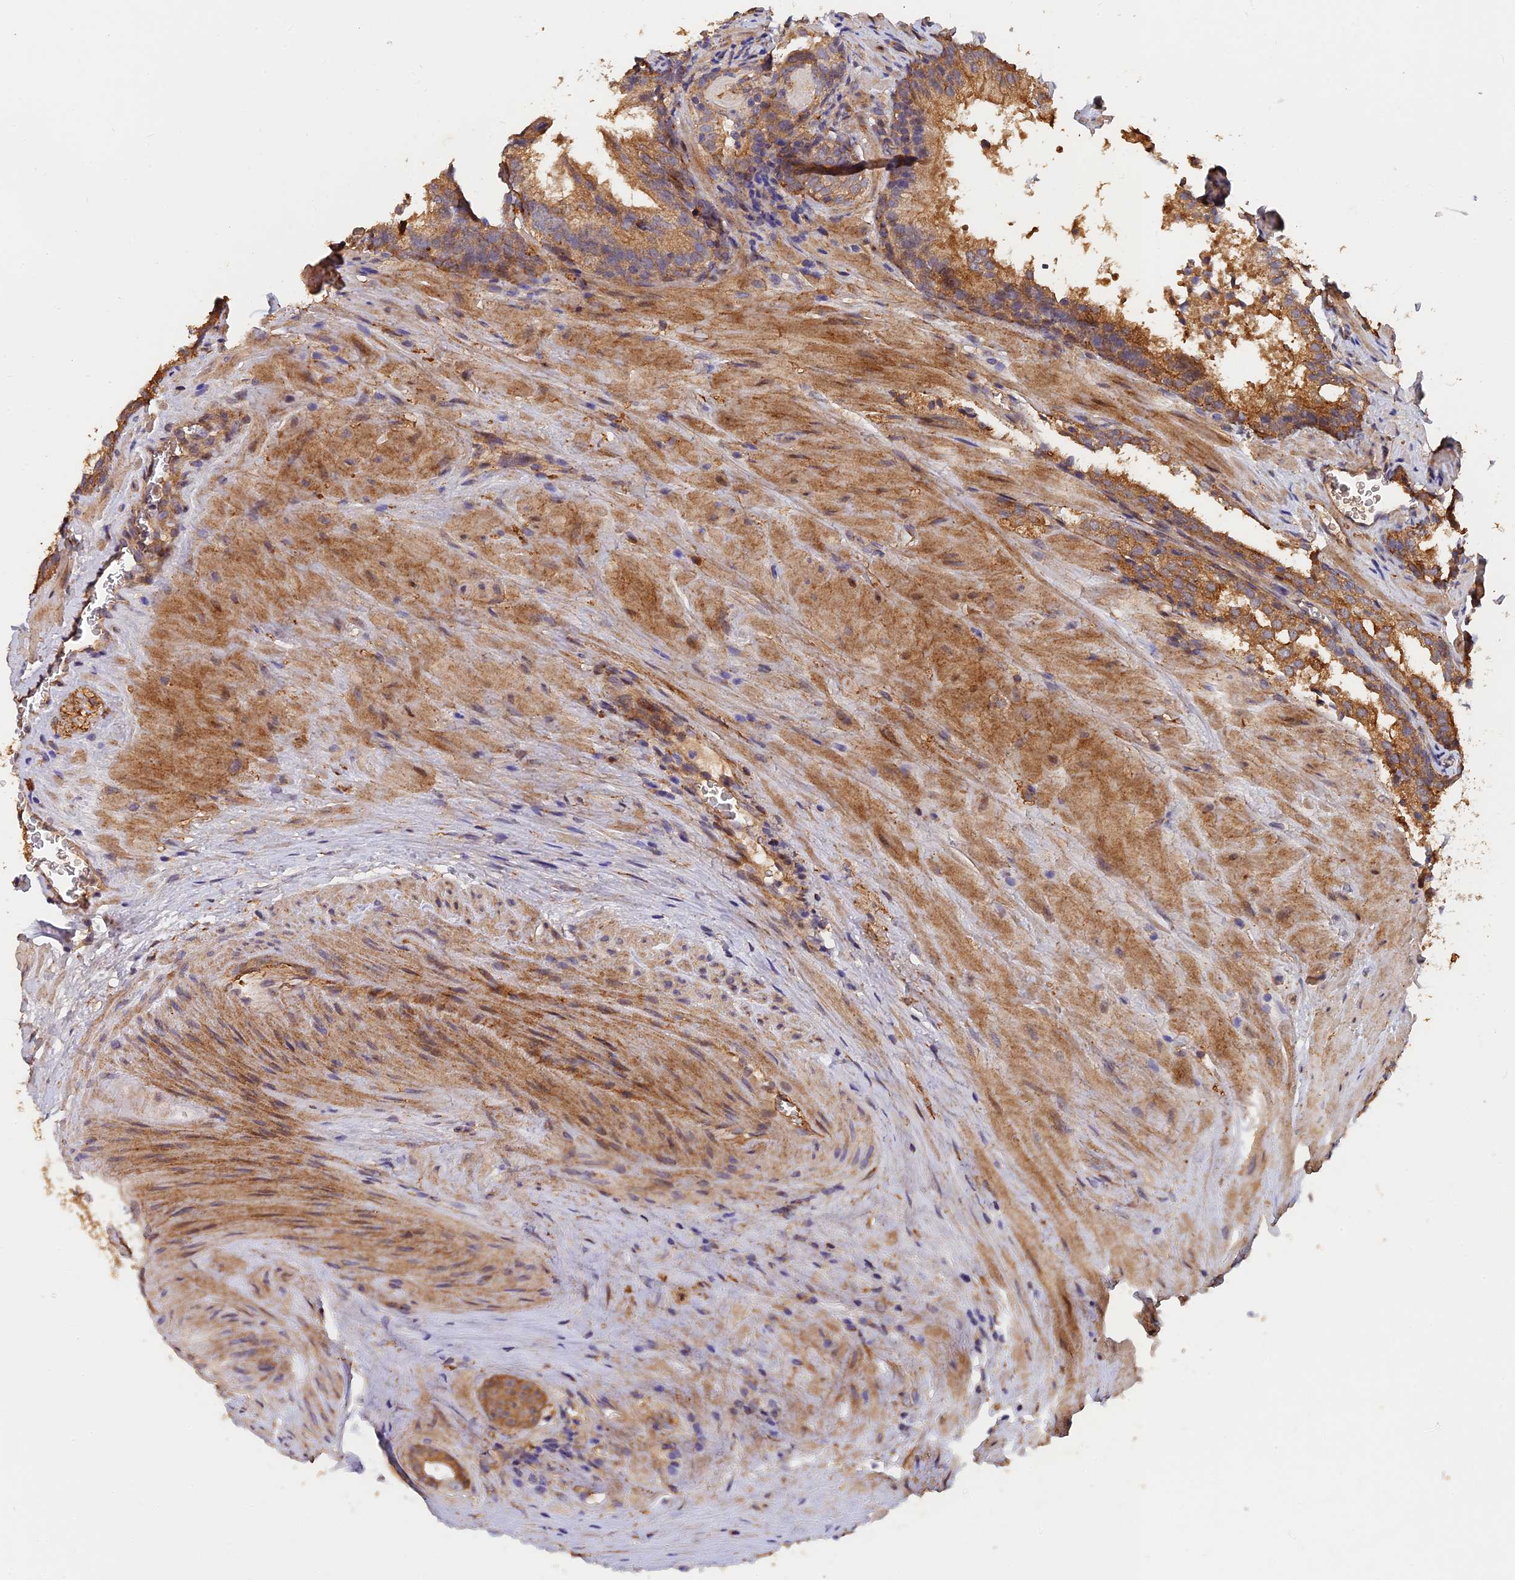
{"staining": {"intensity": "moderate", "quantity": ">75%", "location": "cytoplasmic/membranous"}, "tissue": "prostate cancer", "cell_type": "Tumor cells", "image_type": "cancer", "snomed": [{"axis": "morphology", "description": "Adenocarcinoma, High grade"}, {"axis": "topography", "description": "Prostate"}], "caption": "Adenocarcinoma (high-grade) (prostate) was stained to show a protein in brown. There is medium levels of moderate cytoplasmic/membranous positivity in approximately >75% of tumor cells.", "gene": "SLC38A11", "patient": {"sex": "male", "age": 57}}